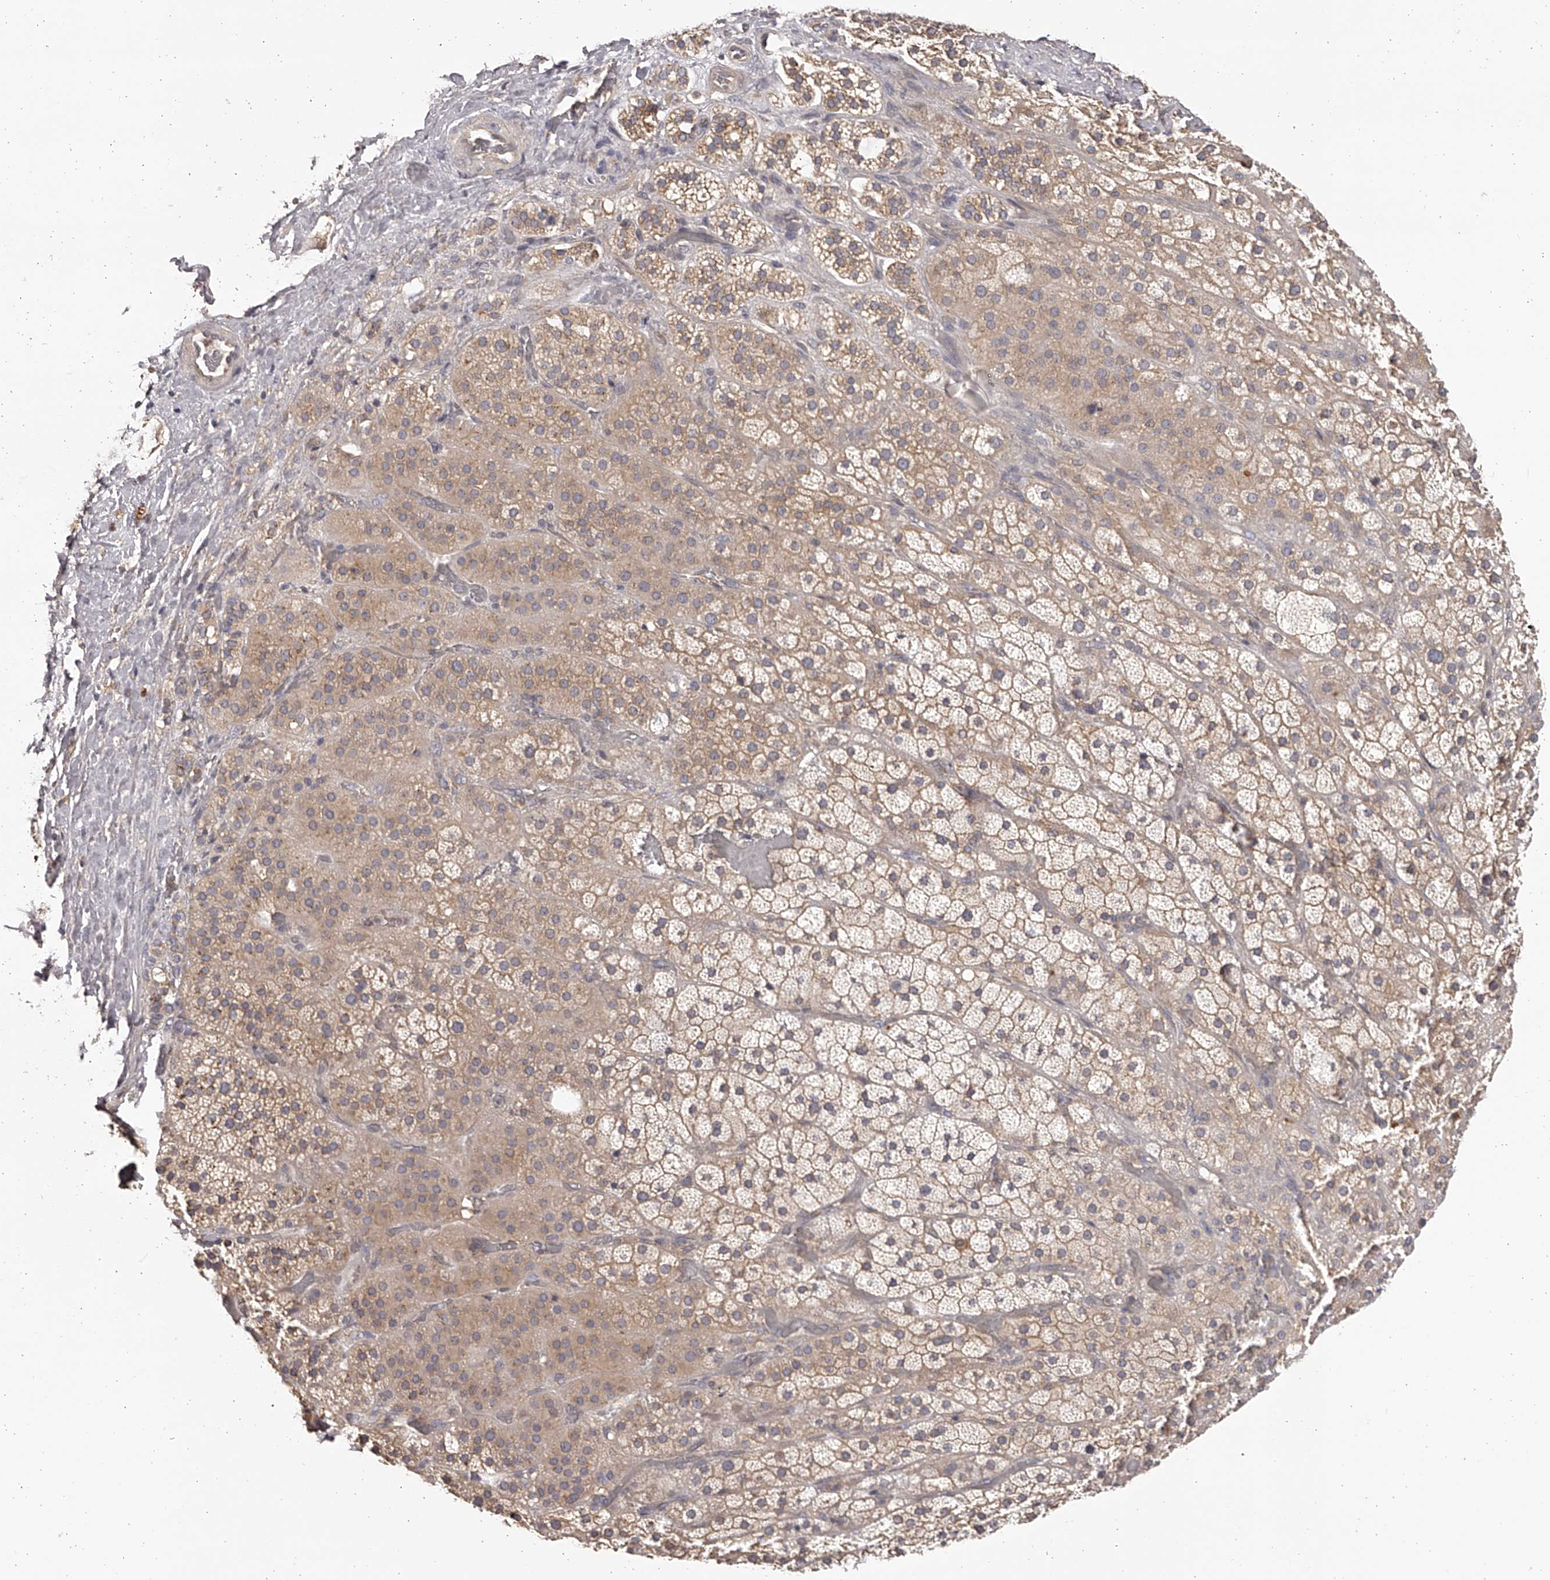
{"staining": {"intensity": "moderate", "quantity": "25%-75%", "location": "cytoplasmic/membranous"}, "tissue": "adrenal gland", "cell_type": "Glandular cells", "image_type": "normal", "snomed": [{"axis": "morphology", "description": "Normal tissue, NOS"}, {"axis": "topography", "description": "Adrenal gland"}], "caption": "Human adrenal gland stained with a brown dye displays moderate cytoplasmic/membranous positive expression in about 25%-75% of glandular cells.", "gene": "TNN", "patient": {"sex": "male", "age": 57}}